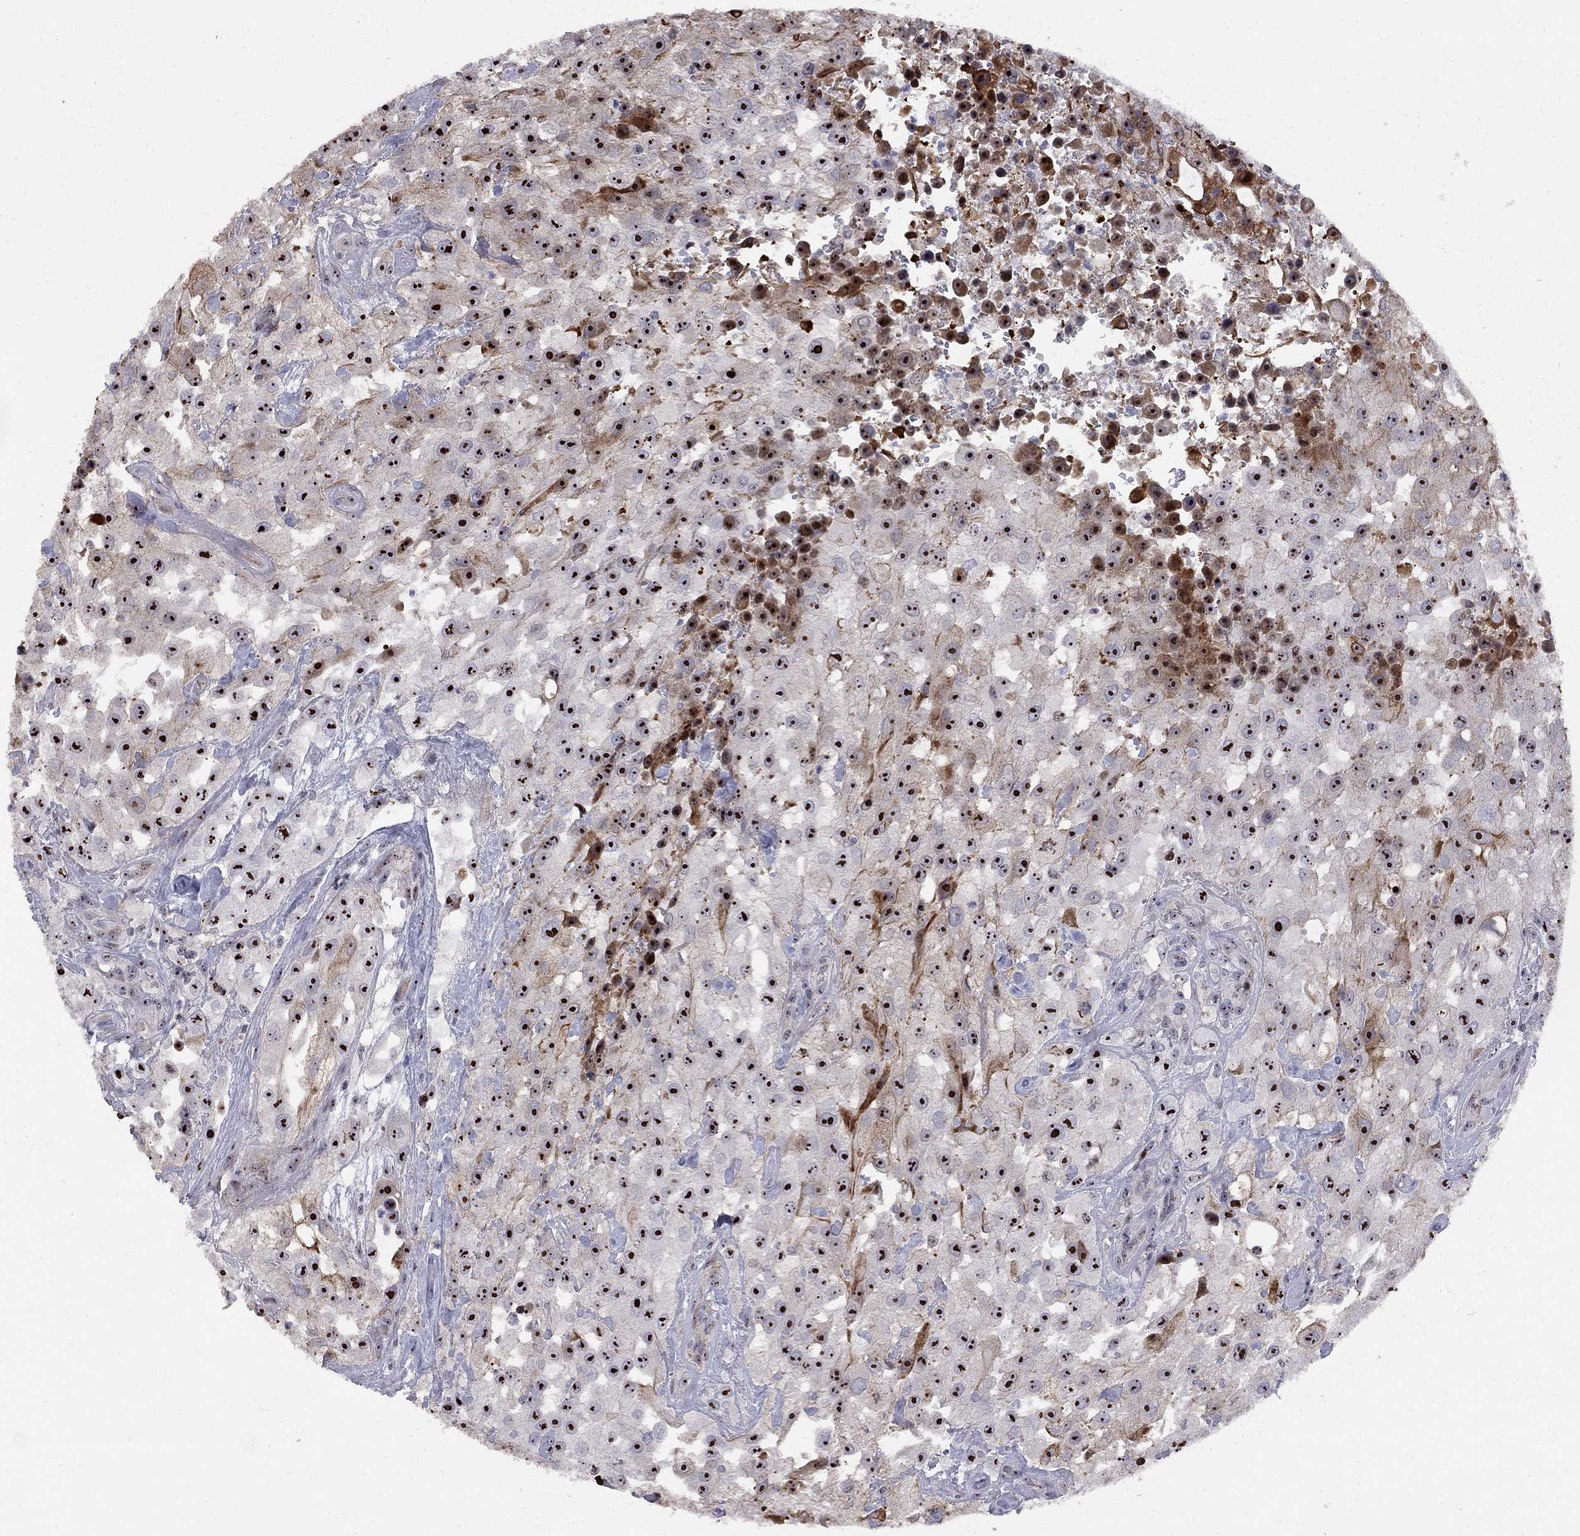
{"staining": {"intensity": "strong", "quantity": ">75%", "location": "nuclear"}, "tissue": "urothelial cancer", "cell_type": "Tumor cells", "image_type": "cancer", "snomed": [{"axis": "morphology", "description": "Urothelial carcinoma, High grade"}, {"axis": "topography", "description": "Urinary bladder"}], "caption": "Immunohistochemistry (IHC) staining of urothelial cancer, which demonstrates high levels of strong nuclear positivity in about >75% of tumor cells indicating strong nuclear protein expression. The staining was performed using DAB (3,3'-diaminobenzidine) (brown) for protein detection and nuclei were counterstained in hematoxylin (blue).", "gene": "DHX33", "patient": {"sex": "male", "age": 79}}